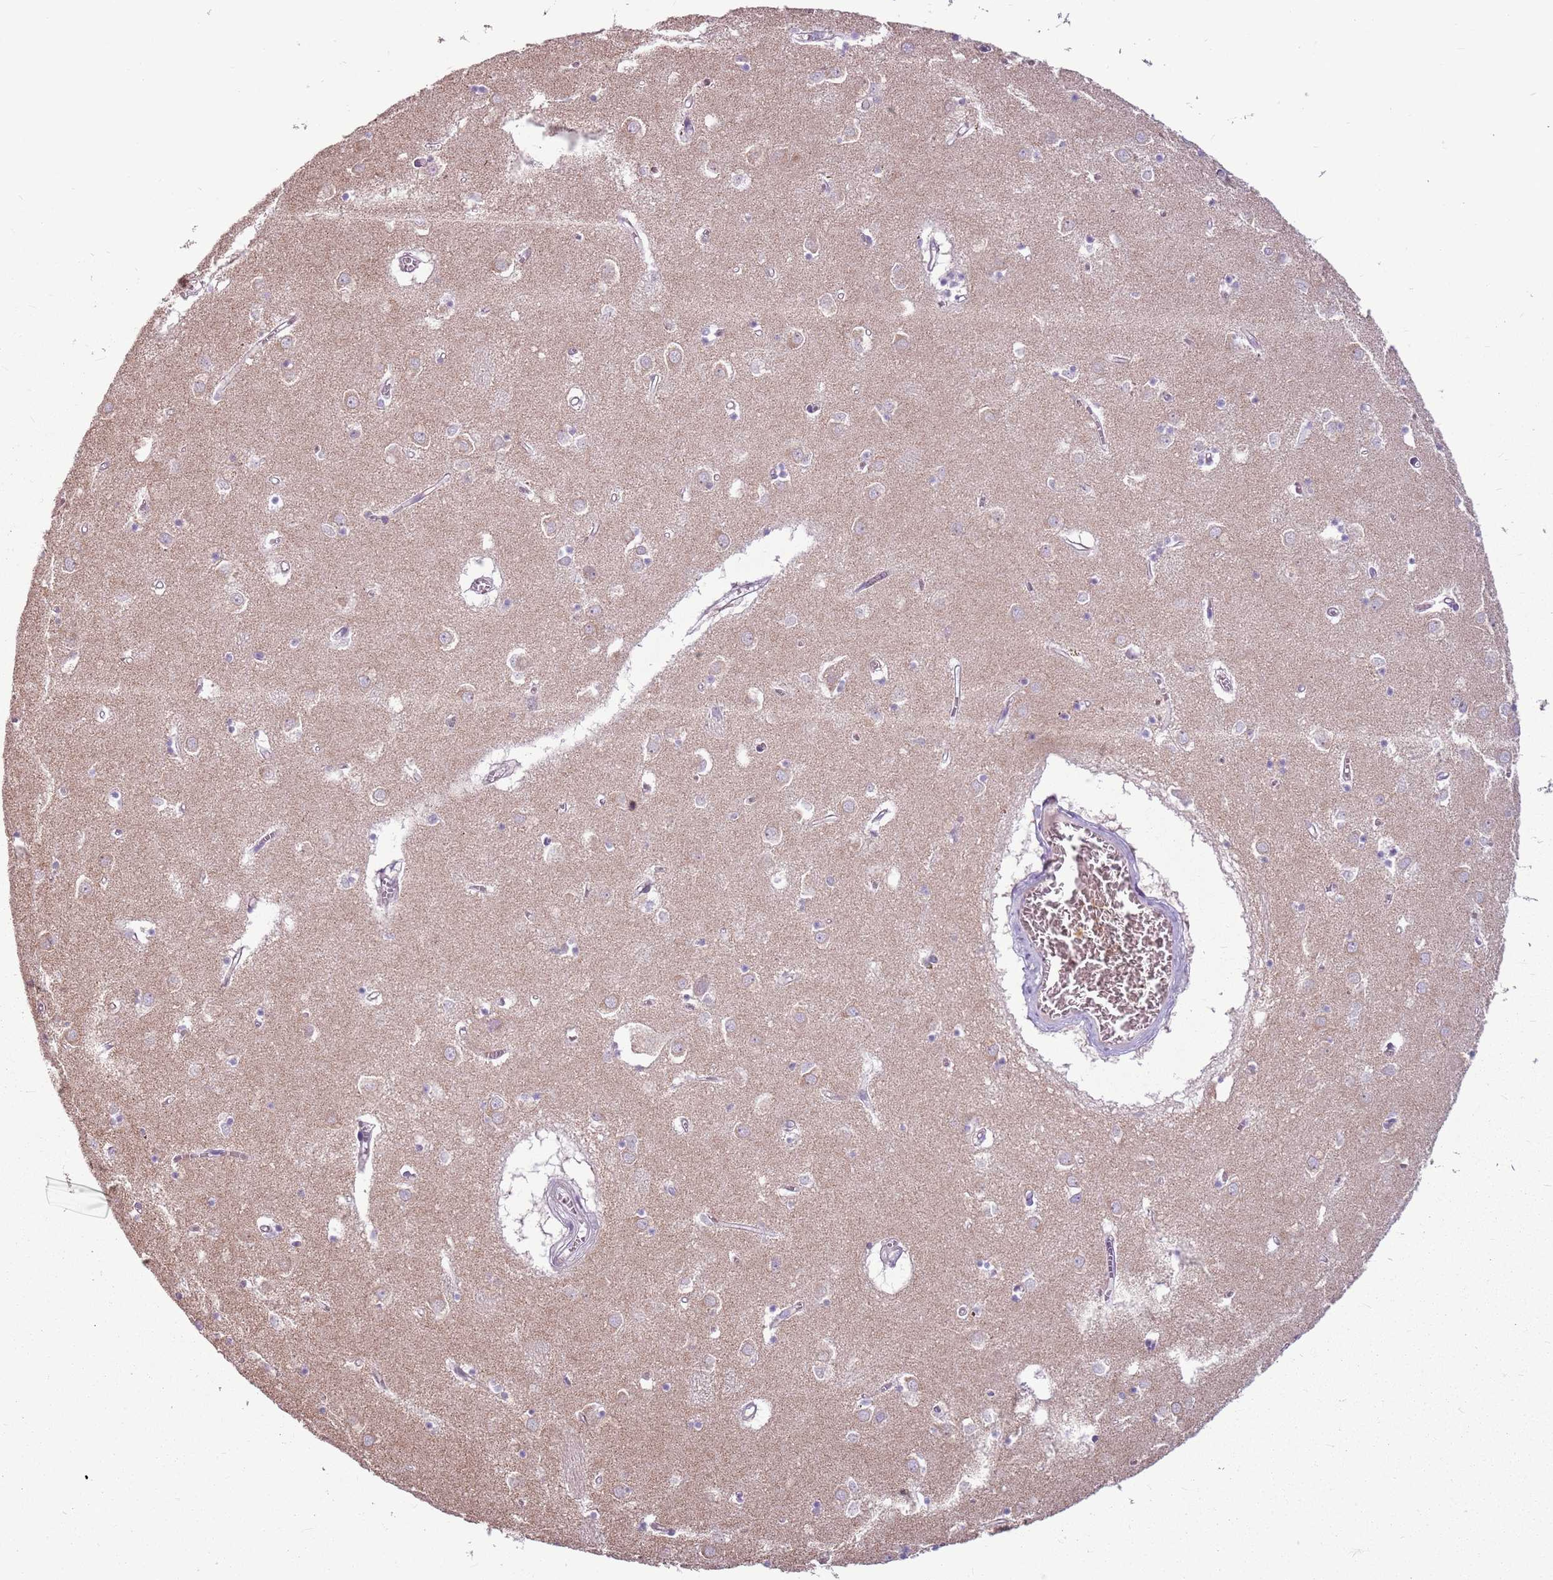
{"staining": {"intensity": "negative", "quantity": "none", "location": "none"}, "tissue": "caudate", "cell_type": "Glial cells", "image_type": "normal", "snomed": [{"axis": "morphology", "description": "Normal tissue, NOS"}, {"axis": "topography", "description": "Lateral ventricle wall"}], "caption": "Glial cells are negative for protein expression in unremarkable human caudate. Brightfield microscopy of immunohistochemistry stained with DAB (3,3'-diaminobenzidine) (brown) and hematoxylin (blue), captured at high magnification.", "gene": "HSPA14", "patient": {"sex": "male", "age": 70}}